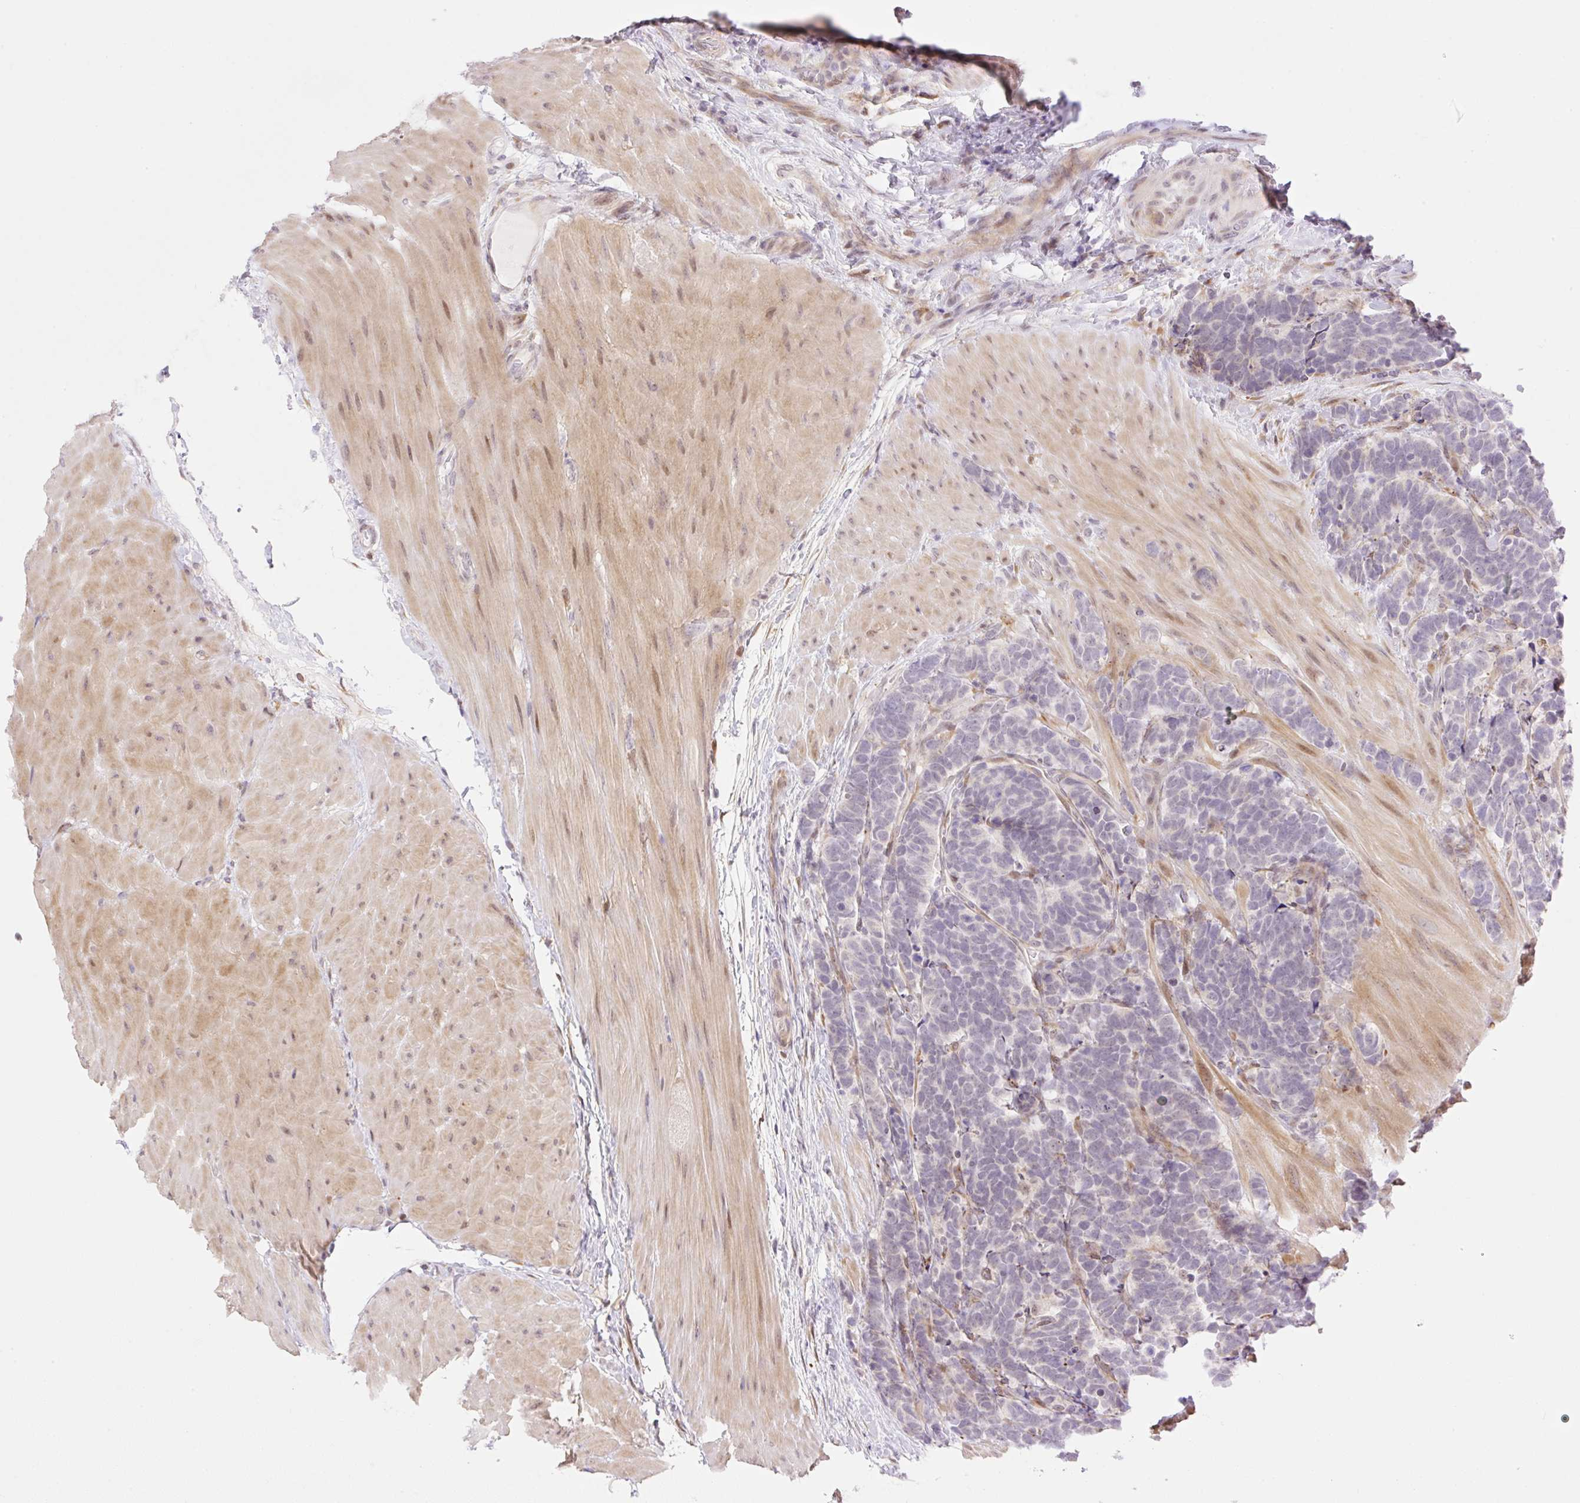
{"staining": {"intensity": "negative", "quantity": "none", "location": "none"}, "tissue": "carcinoid", "cell_type": "Tumor cells", "image_type": "cancer", "snomed": [{"axis": "morphology", "description": "Carcinoma, NOS"}, {"axis": "morphology", "description": "Carcinoid, malignant, NOS"}, {"axis": "topography", "description": "Urinary bladder"}], "caption": "Immunohistochemical staining of carcinoma demonstrates no significant staining in tumor cells. The staining was performed using DAB (3,3'-diaminobenzidine) to visualize the protein expression in brown, while the nuclei were stained in blue with hematoxylin (Magnification: 20x).", "gene": "ZFP41", "patient": {"sex": "male", "age": 57}}